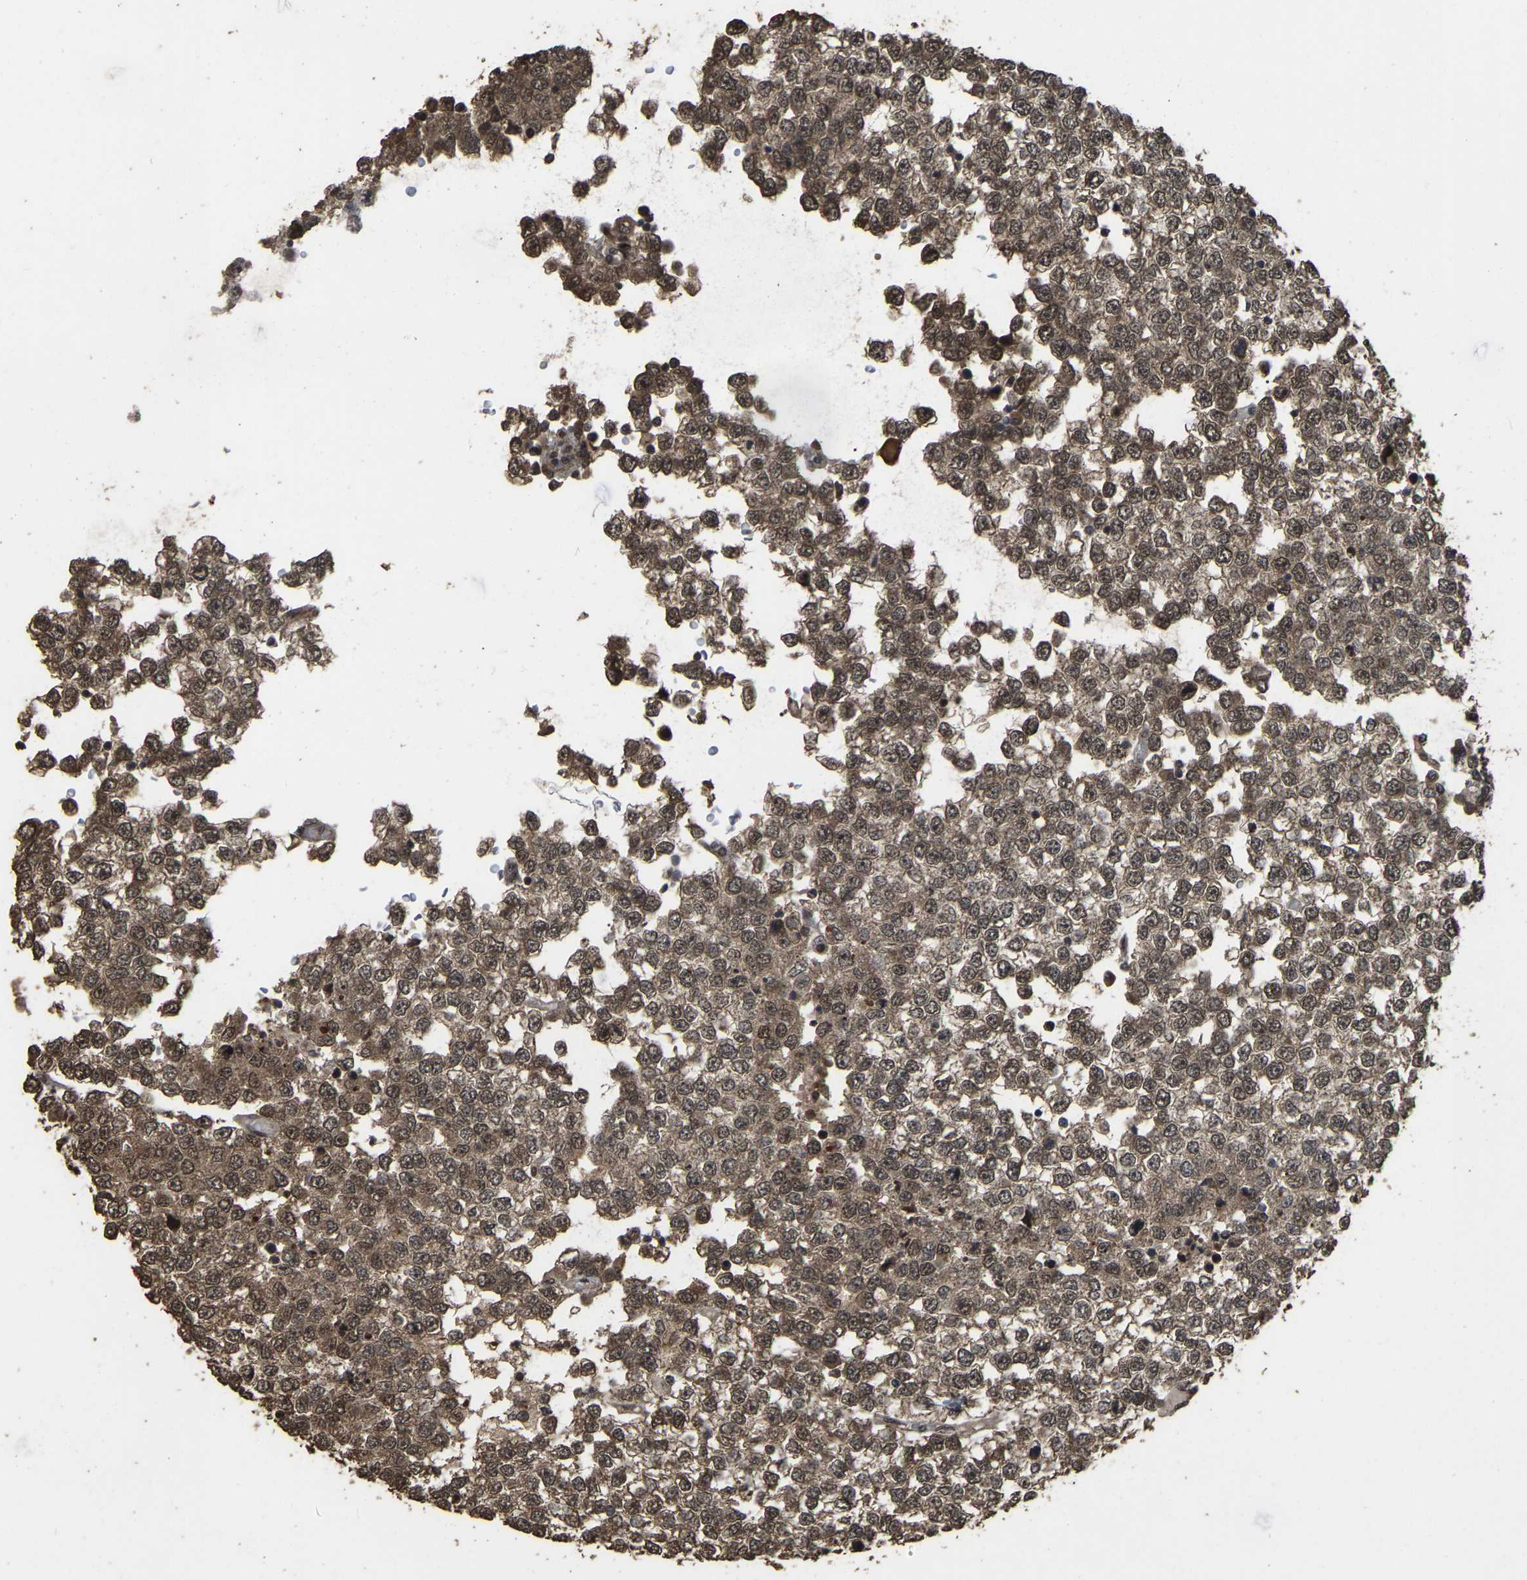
{"staining": {"intensity": "weak", "quantity": ">75%", "location": "cytoplasmic/membranous,nuclear"}, "tissue": "testis cancer", "cell_type": "Tumor cells", "image_type": "cancer", "snomed": [{"axis": "morphology", "description": "Seminoma, NOS"}, {"axis": "topography", "description": "Testis"}], "caption": "Testis cancer (seminoma) stained with DAB immunohistochemistry shows low levels of weak cytoplasmic/membranous and nuclear staining in about >75% of tumor cells.", "gene": "ARHGAP23", "patient": {"sex": "male", "age": 65}}